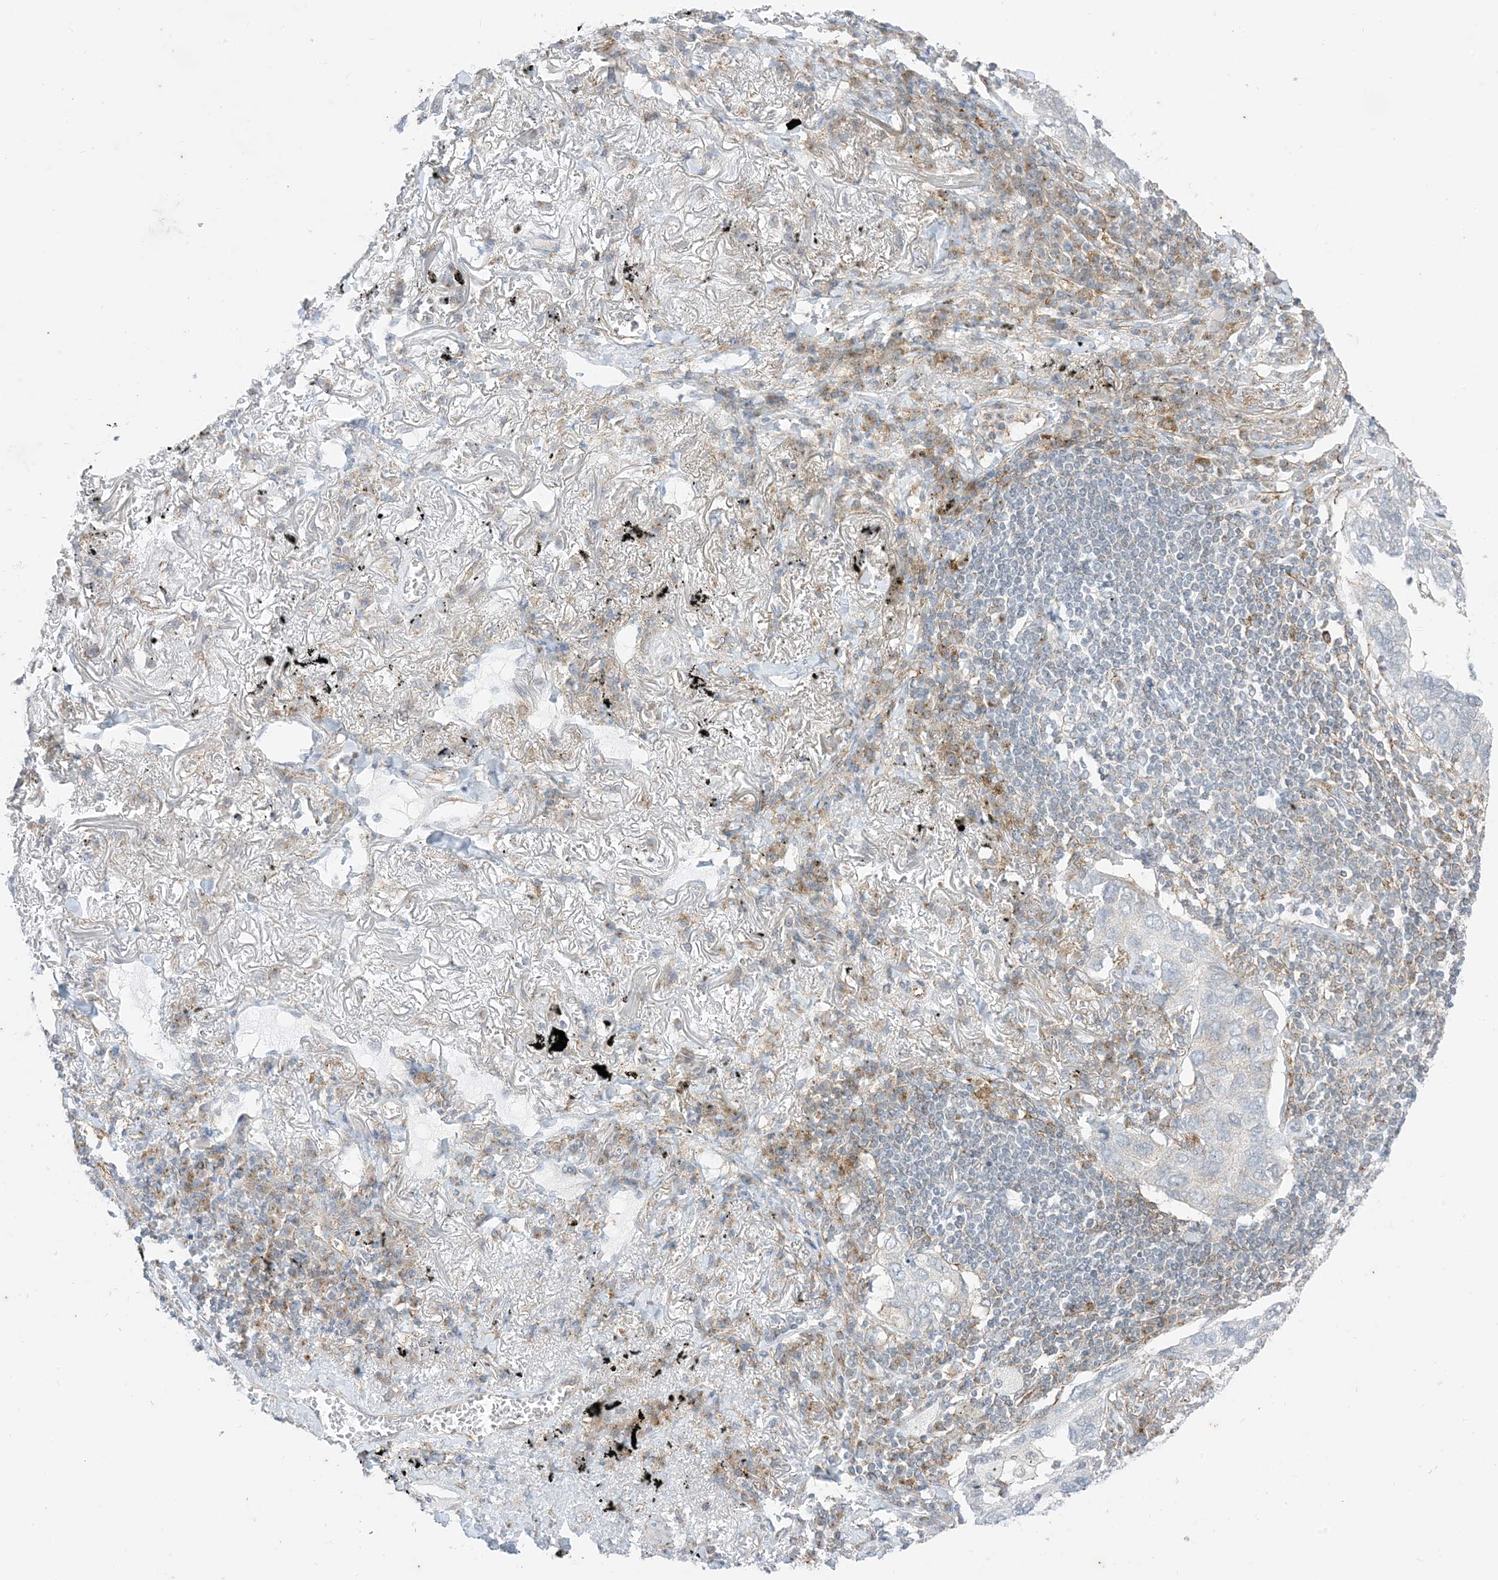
{"staining": {"intensity": "weak", "quantity": "<25%", "location": "cytoplasmic/membranous"}, "tissue": "lung cancer", "cell_type": "Tumor cells", "image_type": "cancer", "snomed": [{"axis": "morphology", "description": "Adenocarcinoma, NOS"}, {"axis": "topography", "description": "Lung"}], "caption": "Photomicrograph shows no protein staining in tumor cells of lung cancer tissue.", "gene": "RAC1", "patient": {"sex": "male", "age": 65}}